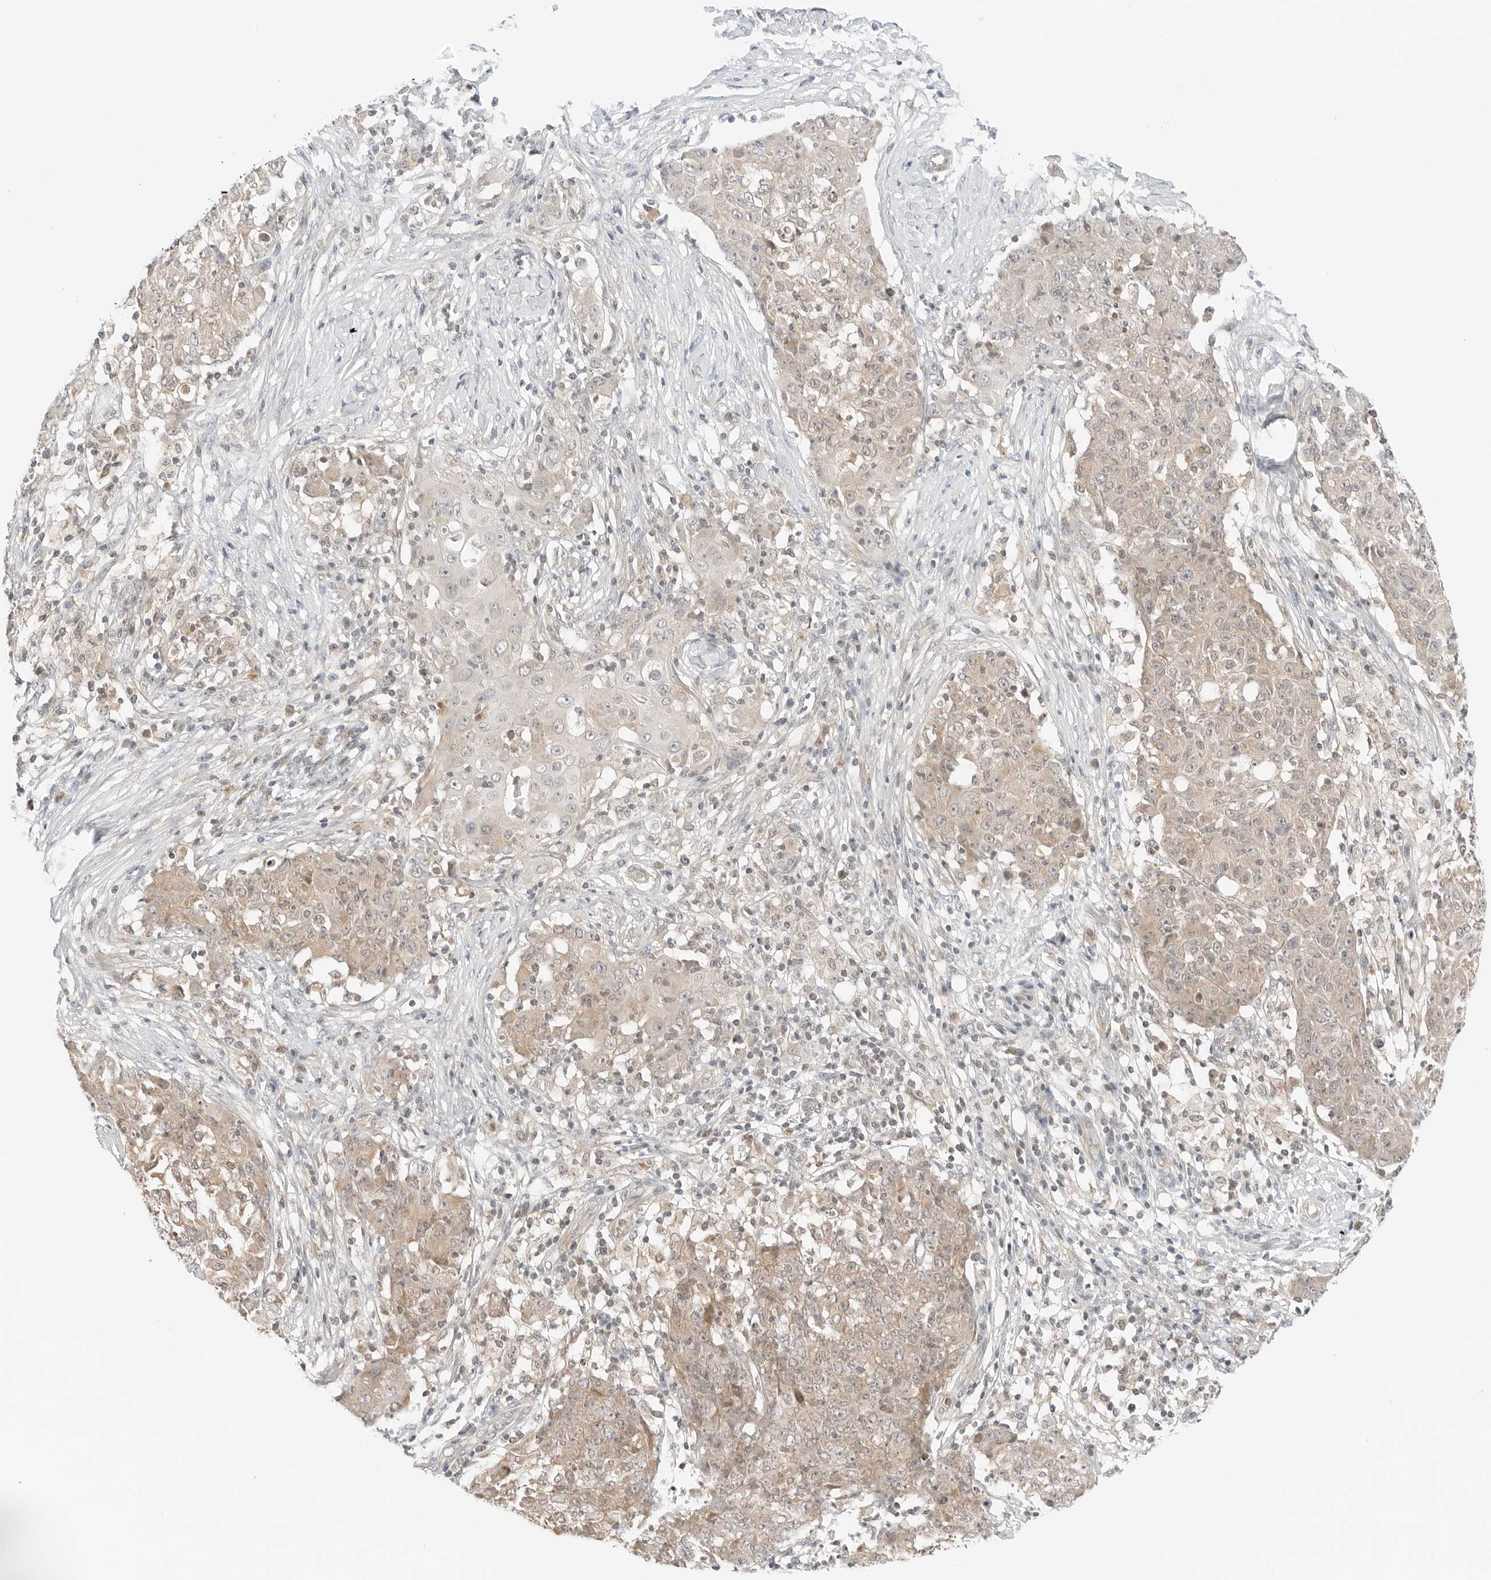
{"staining": {"intensity": "weak", "quantity": "25%-75%", "location": "cytoplasmic/membranous"}, "tissue": "ovarian cancer", "cell_type": "Tumor cells", "image_type": "cancer", "snomed": [{"axis": "morphology", "description": "Carcinoma, endometroid"}, {"axis": "topography", "description": "Ovary"}], "caption": "High-power microscopy captured an immunohistochemistry (IHC) photomicrograph of ovarian cancer, revealing weak cytoplasmic/membranous expression in approximately 25%-75% of tumor cells.", "gene": "IQCC", "patient": {"sex": "female", "age": 42}}